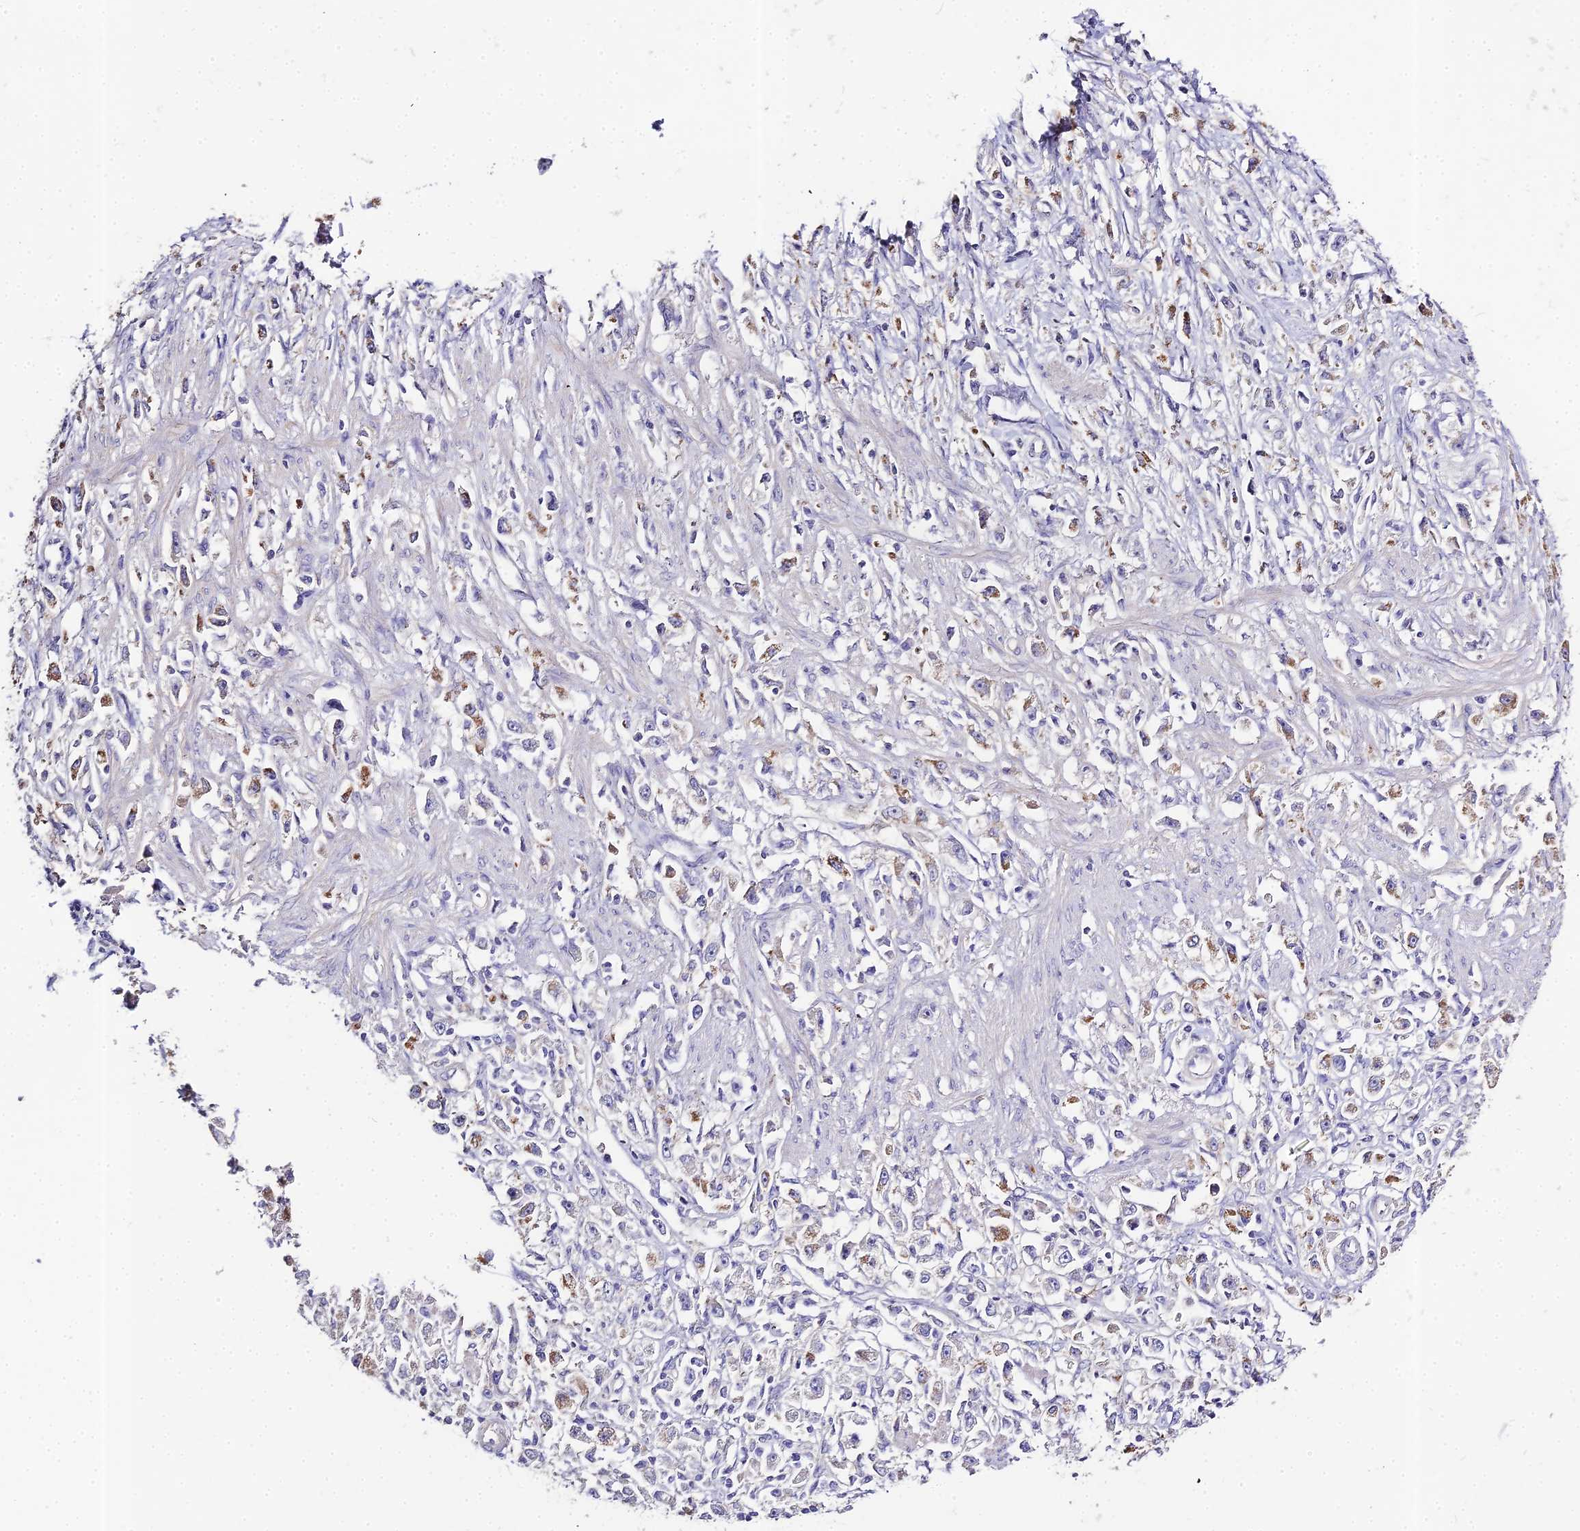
{"staining": {"intensity": "moderate", "quantity": "<25%", "location": "cytoplasmic/membranous"}, "tissue": "stomach cancer", "cell_type": "Tumor cells", "image_type": "cancer", "snomed": [{"axis": "morphology", "description": "Adenocarcinoma, NOS"}, {"axis": "topography", "description": "Stomach"}], "caption": "Moderate cytoplasmic/membranous positivity is present in approximately <25% of tumor cells in adenocarcinoma (stomach).", "gene": "GLYAT", "patient": {"sex": "female", "age": 59}}